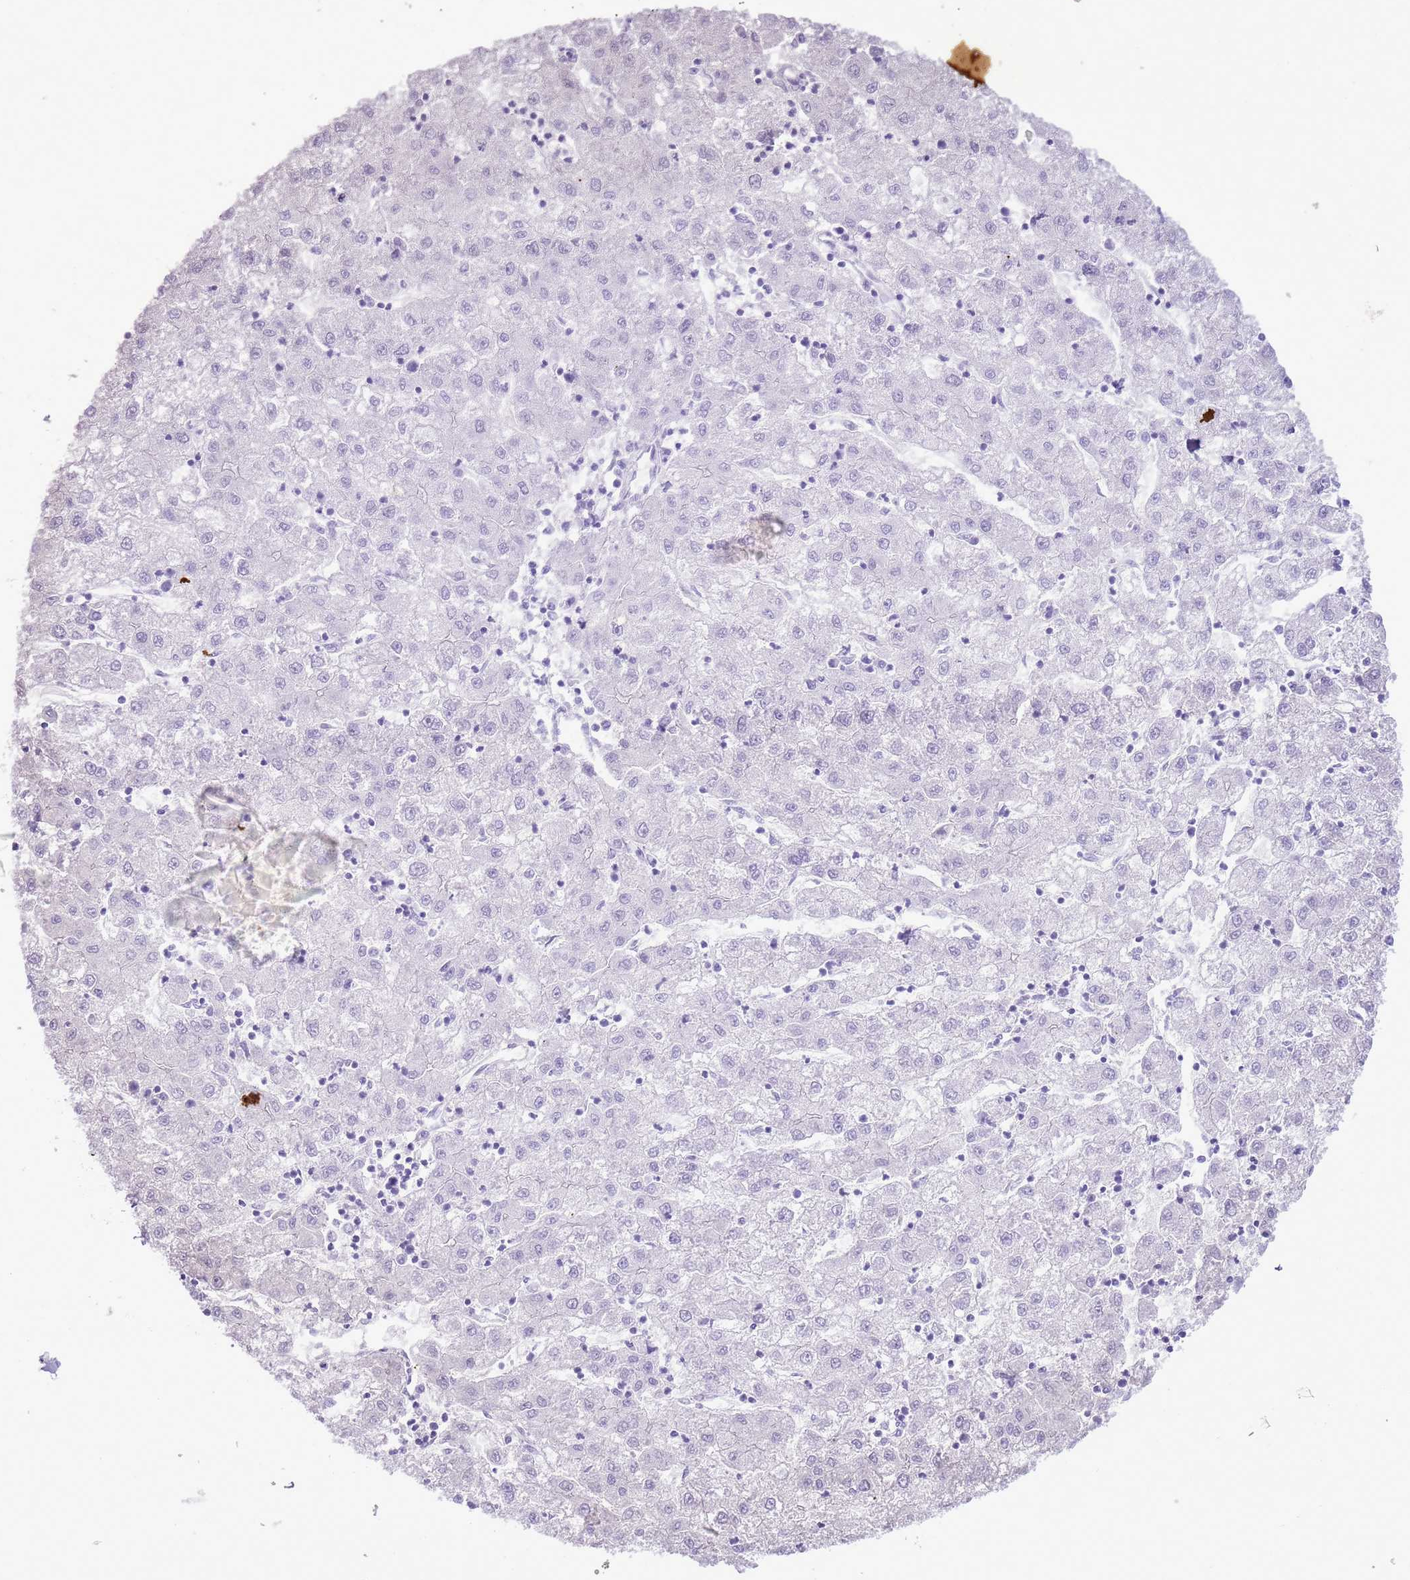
{"staining": {"intensity": "negative", "quantity": "none", "location": "none"}, "tissue": "liver cancer", "cell_type": "Tumor cells", "image_type": "cancer", "snomed": [{"axis": "morphology", "description": "Carcinoma, Hepatocellular, NOS"}, {"axis": "topography", "description": "Liver"}], "caption": "Tumor cells show no significant protein expression in liver cancer. The staining was performed using DAB to visualize the protein expression in brown, while the nuclei were stained in blue with hematoxylin (Magnification: 20x).", "gene": "GMNN", "patient": {"sex": "male", "age": 72}}